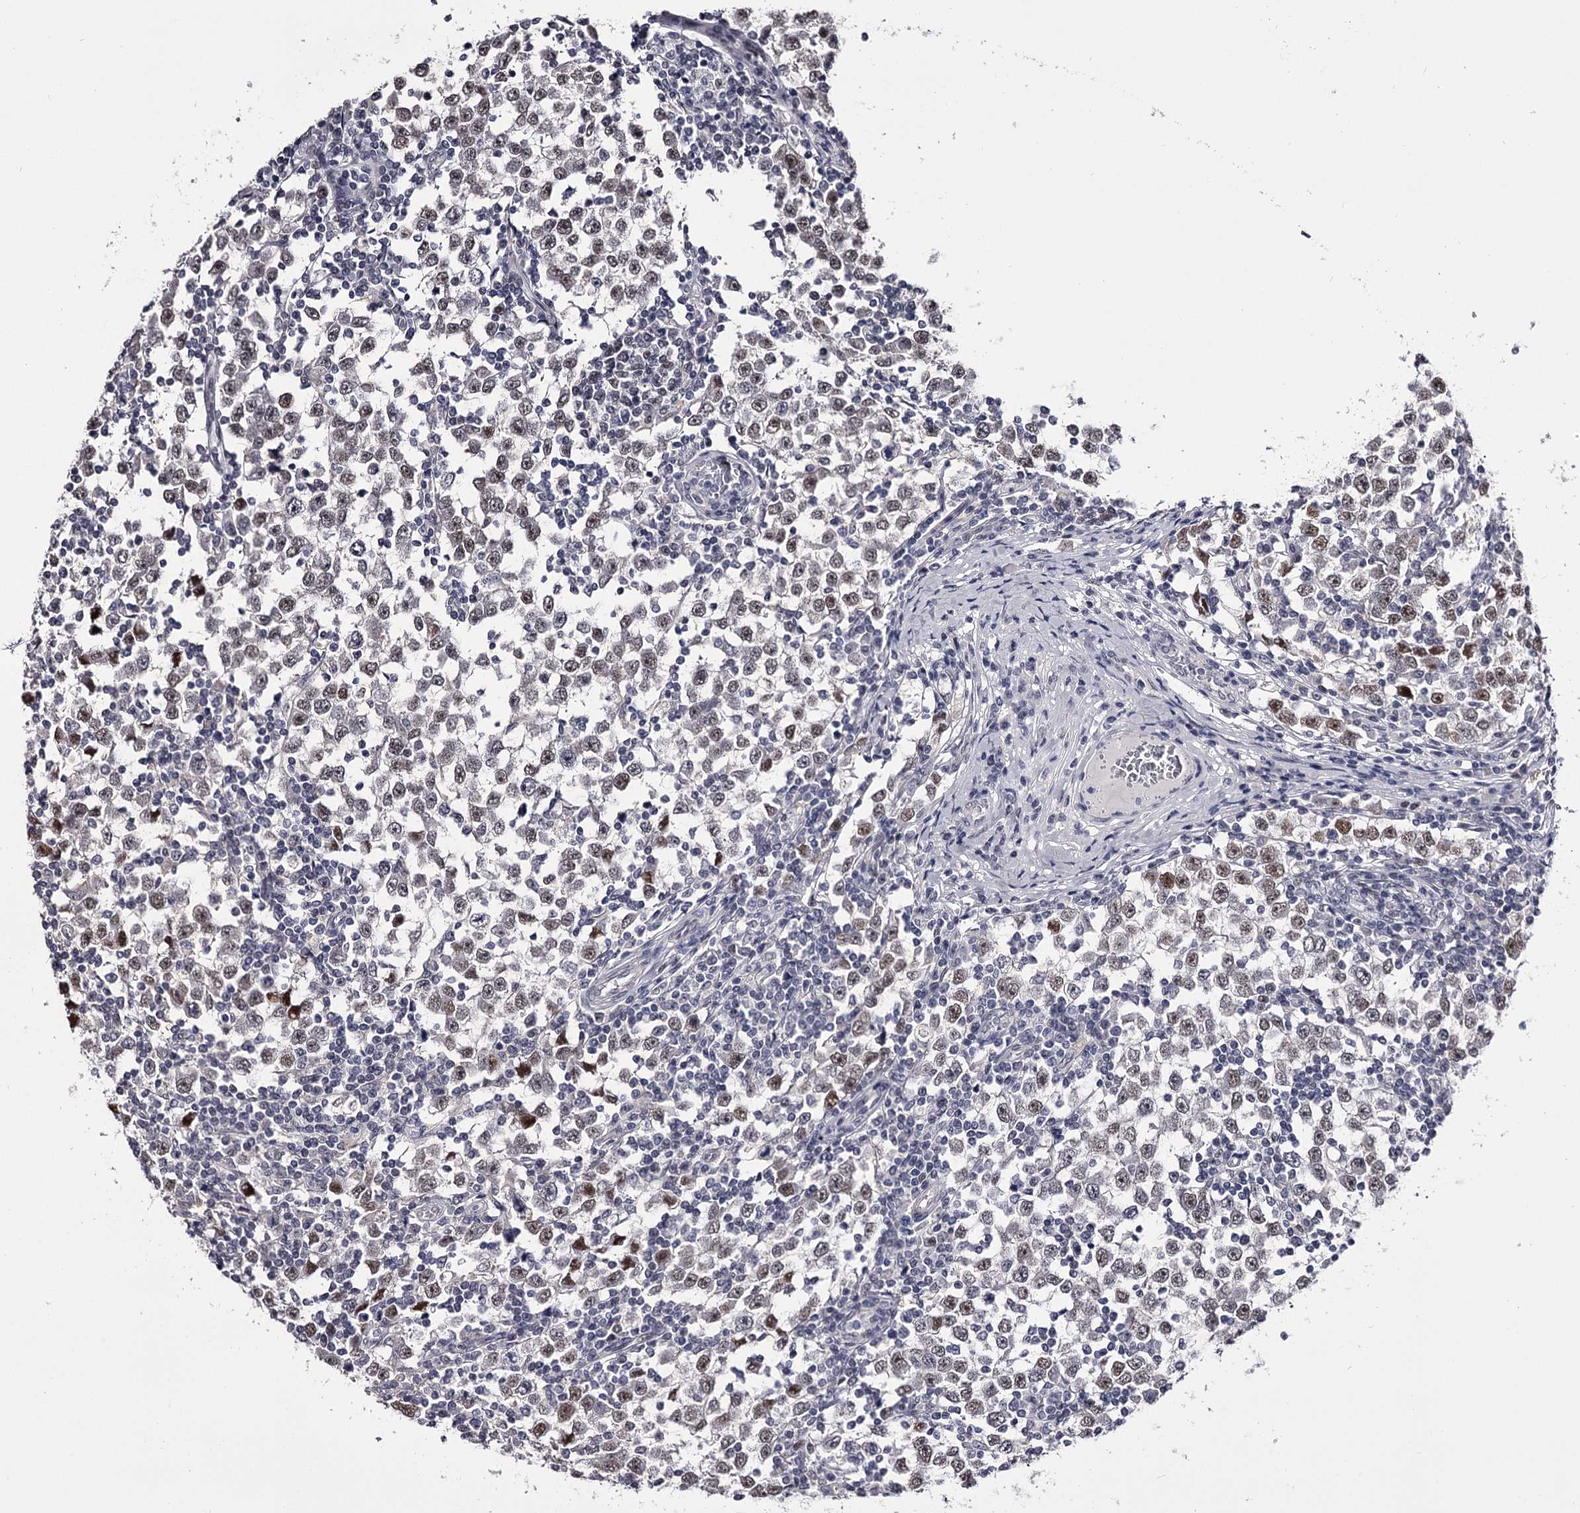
{"staining": {"intensity": "moderate", "quantity": "<25%", "location": "nuclear"}, "tissue": "testis cancer", "cell_type": "Tumor cells", "image_type": "cancer", "snomed": [{"axis": "morphology", "description": "Seminoma, NOS"}, {"axis": "topography", "description": "Testis"}], "caption": "Testis cancer (seminoma) was stained to show a protein in brown. There is low levels of moderate nuclear positivity in about <25% of tumor cells.", "gene": "OVOL2", "patient": {"sex": "male", "age": 65}}